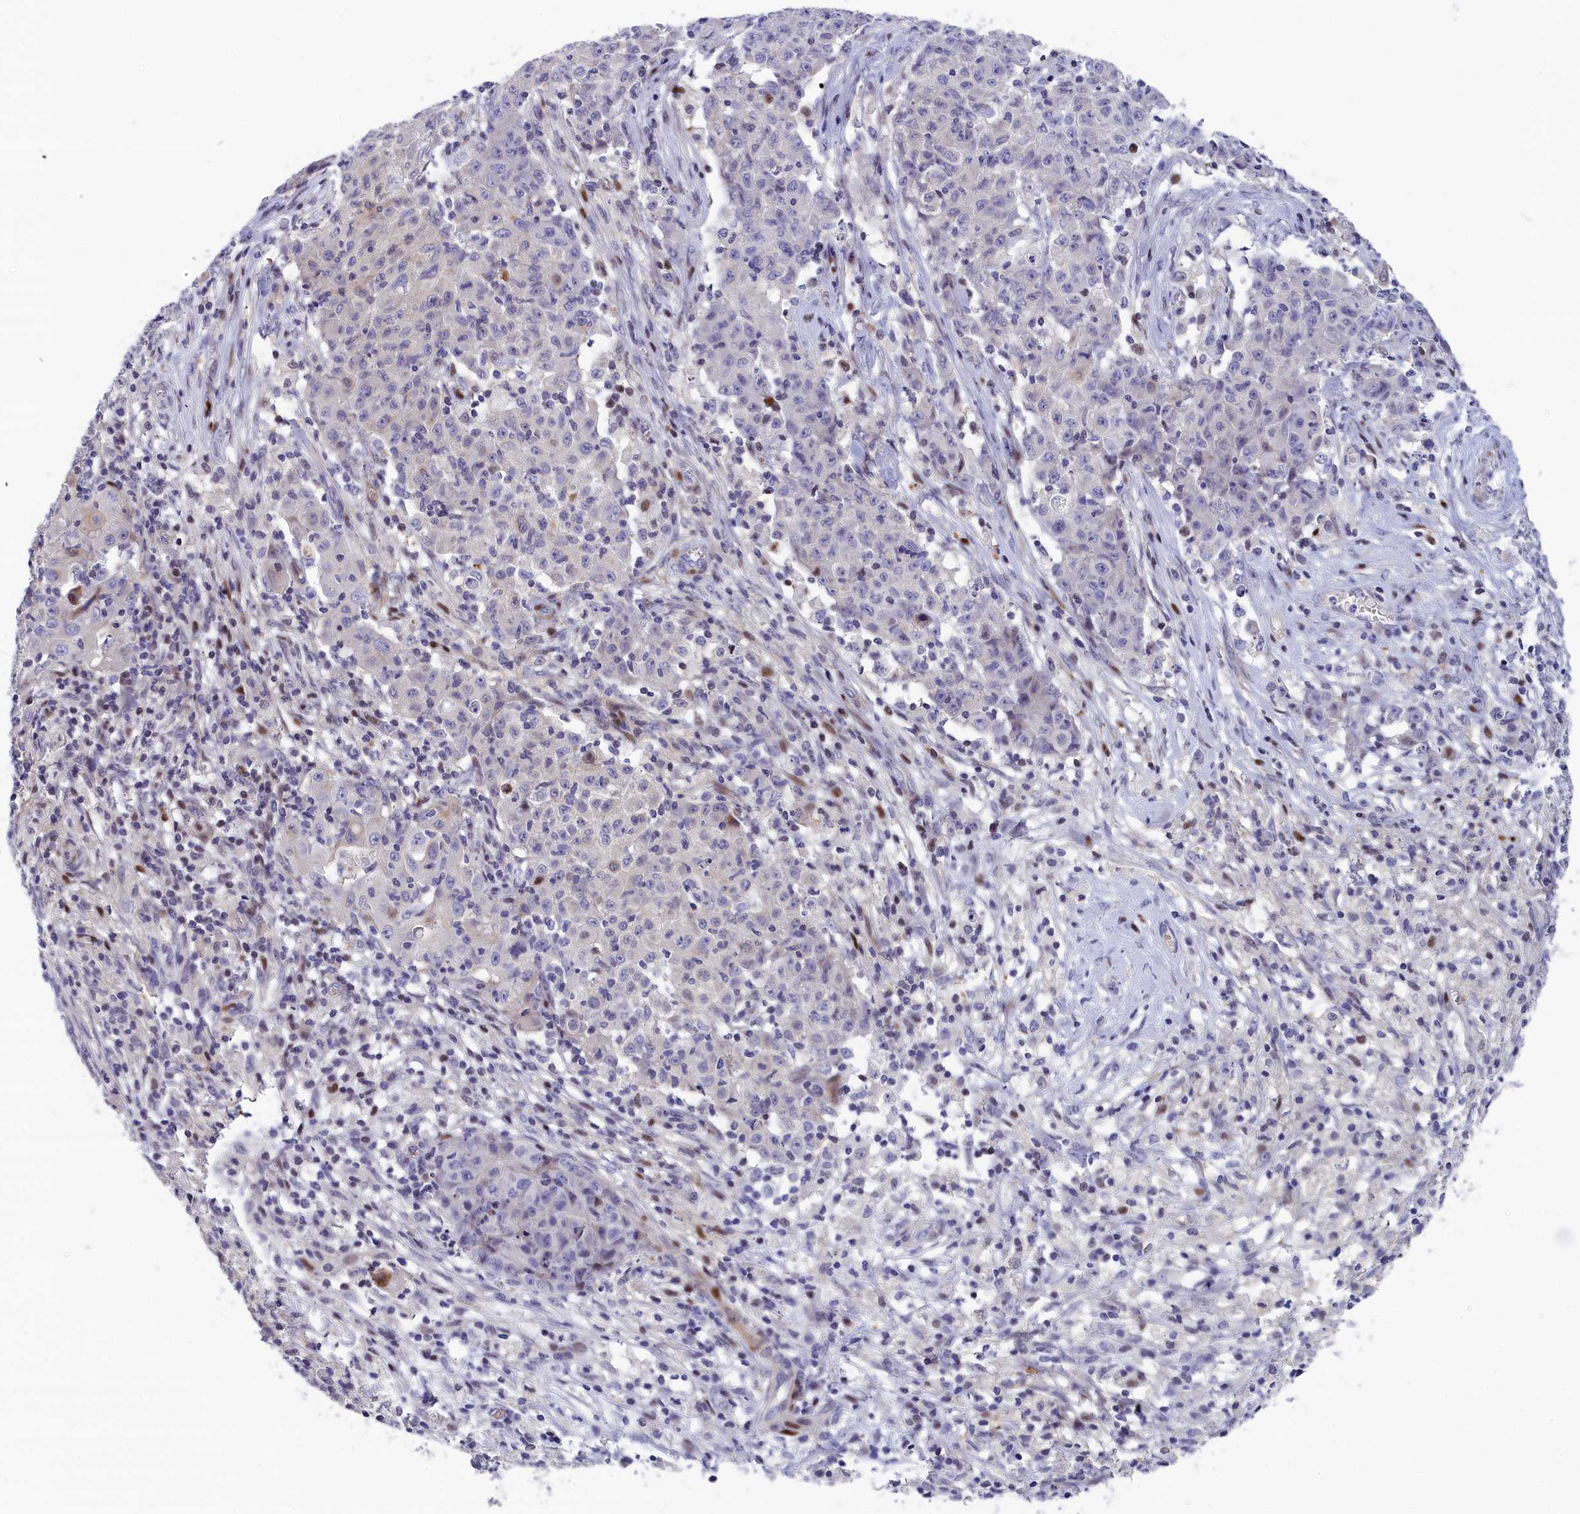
{"staining": {"intensity": "negative", "quantity": "none", "location": "none"}, "tissue": "ovarian cancer", "cell_type": "Tumor cells", "image_type": "cancer", "snomed": [{"axis": "morphology", "description": "Carcinoma, endometroid"}, {"axis": "topography", "description": "Ovary"}], "caption": "Human ovarian cancer (endometroid carcinoma) stained for a protein using immunohistochemistry (IHC) demonstrates no expression in tumor cells.", "gene": "NKPD1", "patient": {"sex": "female", "age": 42}}